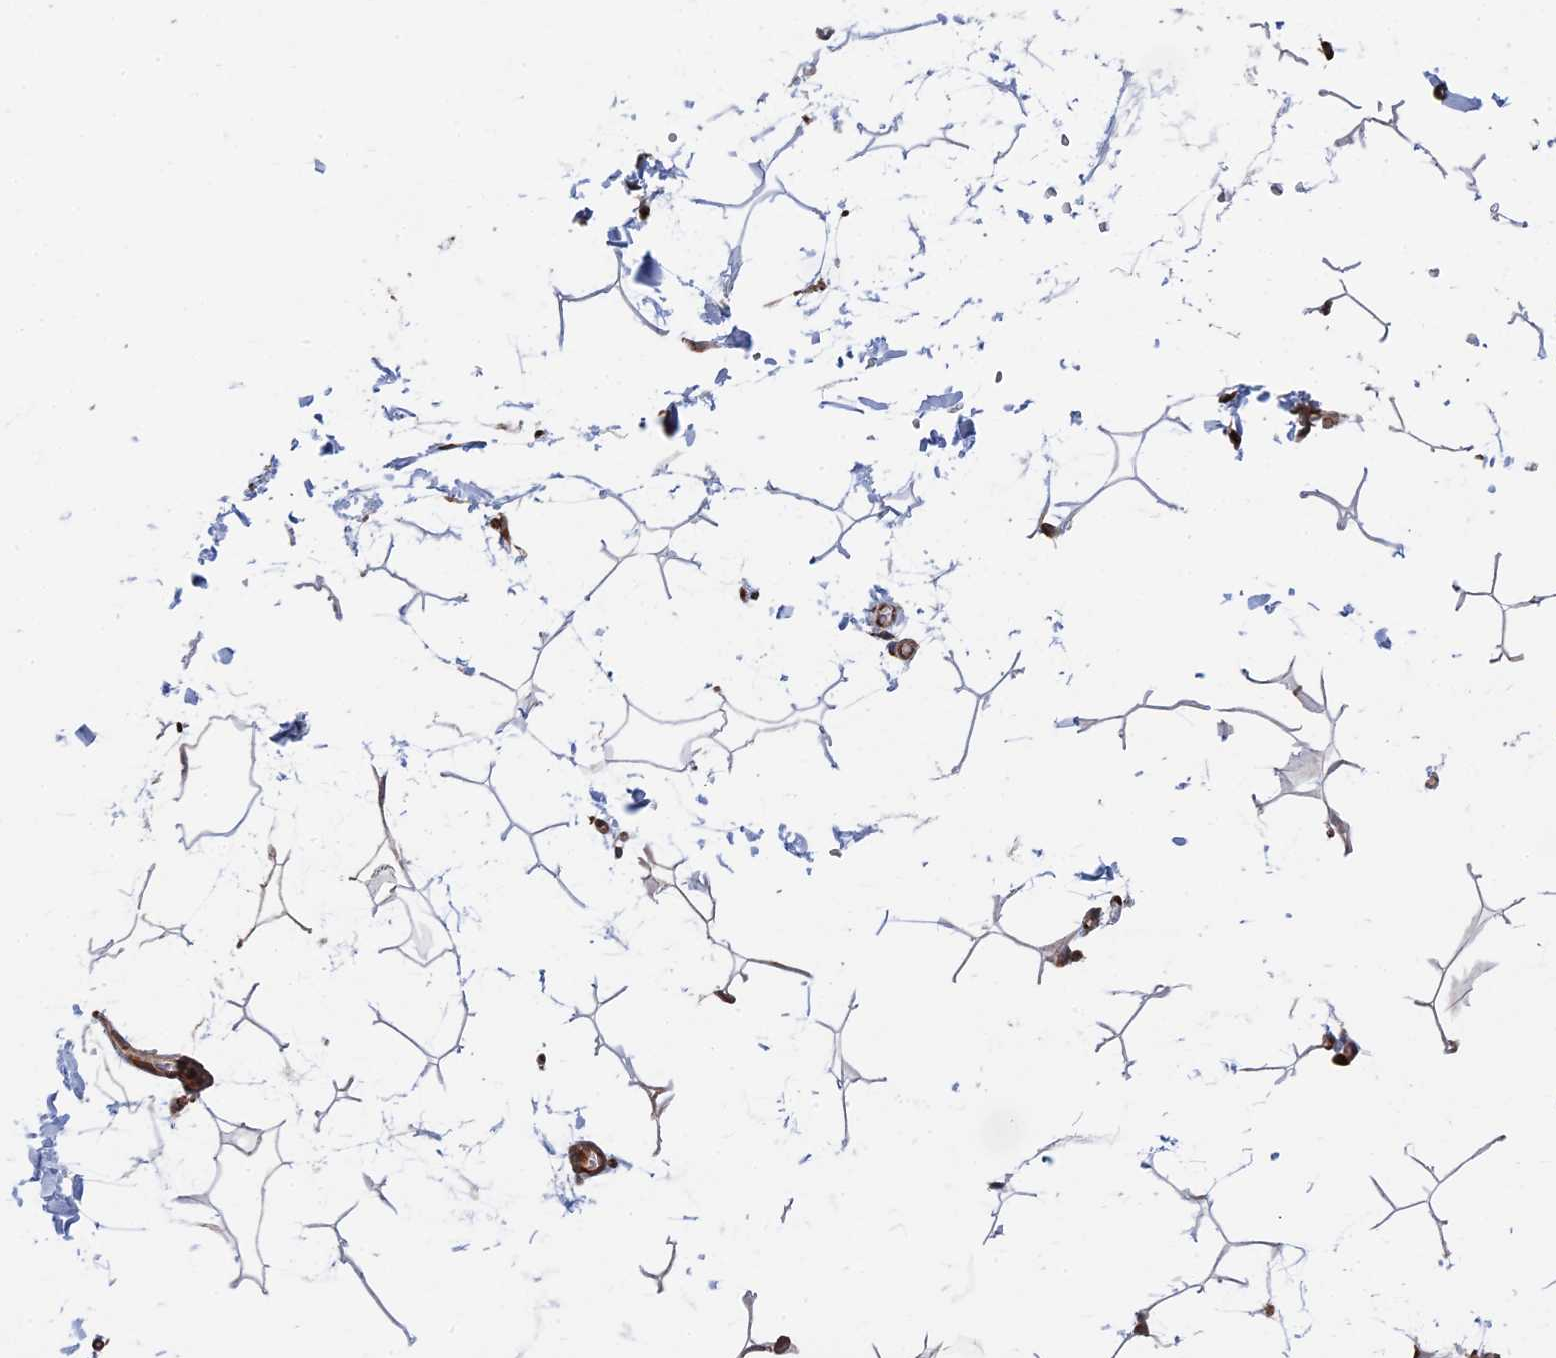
{"staining": {"intensity": "moderate", "quantity": ">75%", "location": "cytoplasmic/membranous"}, "tissue": "adipose tissue", "cell_type": "Adipocytes", "image_type": "normal", "snomed": [{"axis": "morphology", "description": "Normal tissue, NOS"}, {"axis": "topography", "description": "Gallbladder"}, {"axis": "topography", "description": "Peripheral nerve tissue"}], "caption": "Immunohistochemical staining of normal adipose tissue demonstrates moderate cytoplasmic/membranous protein expression in approximately >75% of adipocytes.", "gene": "BPIFB6", "patient": {"sex": "male", "age": 38}}